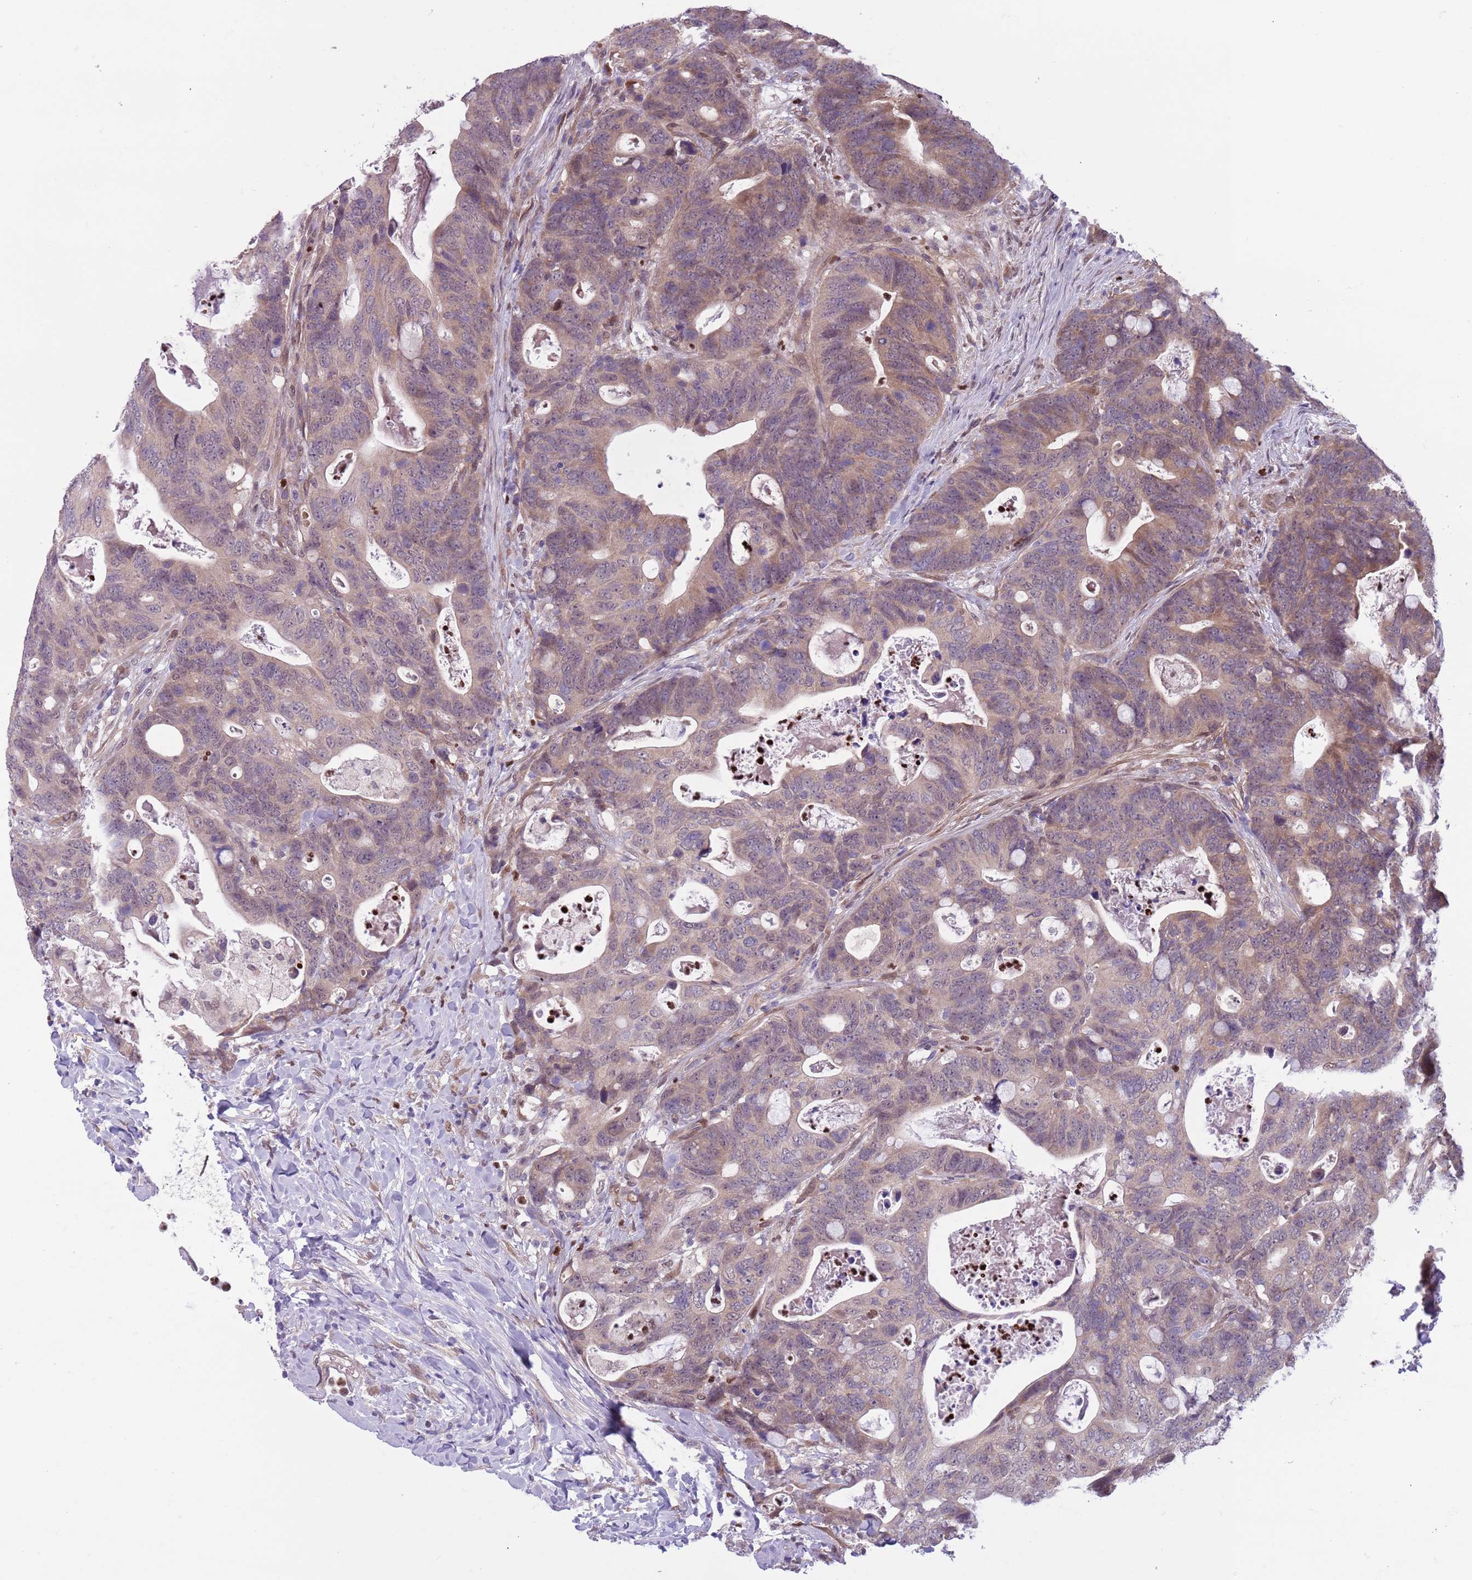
{"staining": {"intensity": "weak", "quantity": "25%-75%", "location": "cytoplasmic/membranous"}, "tissue": "colorectal cancer", "cell_type": "Tumor cells", "image_type": "cancer", "snomed": [{"axis": "morphology", "description": "Adenocarcinoma, NOS"}, {"axis": "topography", "description": "Colon"}], "caption": "Immunohistochemical staining of human colorectal cancer reveals low levels of weak cytoplasmic/membranous positivity in about 25%-75% of tumor cells. (IHC, brightfield microscopy, high magnification).", "gene": "ADCY7", "patient": {"sex": "female", "age": 82}}